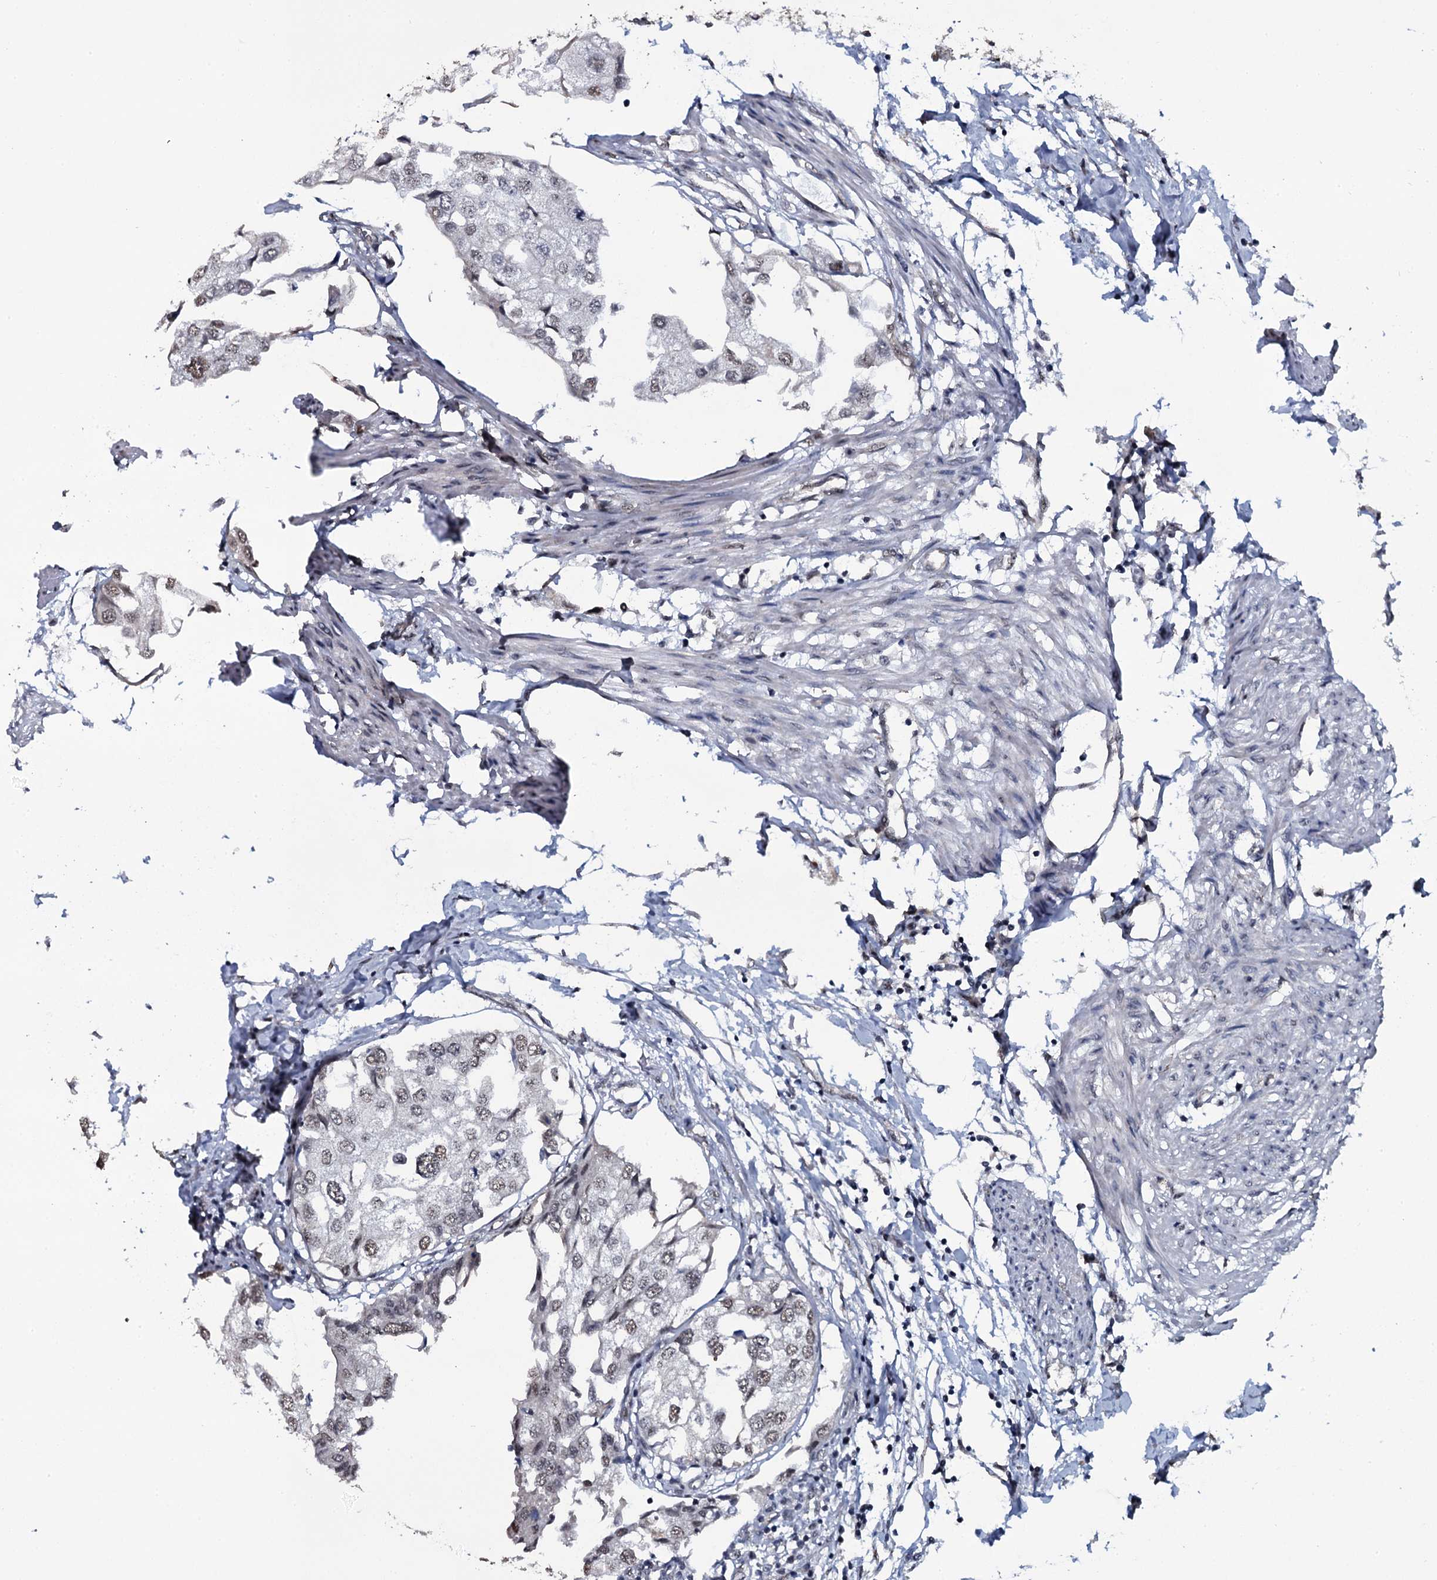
{"staining": {"intensity": "weak", "quantity": "<25%", "location": "nuclear"}, "tissue": "urothelial cancer", "cell_type": "Tumor cells", "image_type": "cancer", "snomed": [{"axis": "morphology", "description": "Urothelial carcinoma, High grade"}, {"axis": "topography", "description": "Urinary bladder"}], "caption": "Immunohistochemical staining of human urothelial cancer exhibits no significant staining in tumor cells.", "gene": "SH2D4B", "patient": {"sex": "male", "age": 64}}